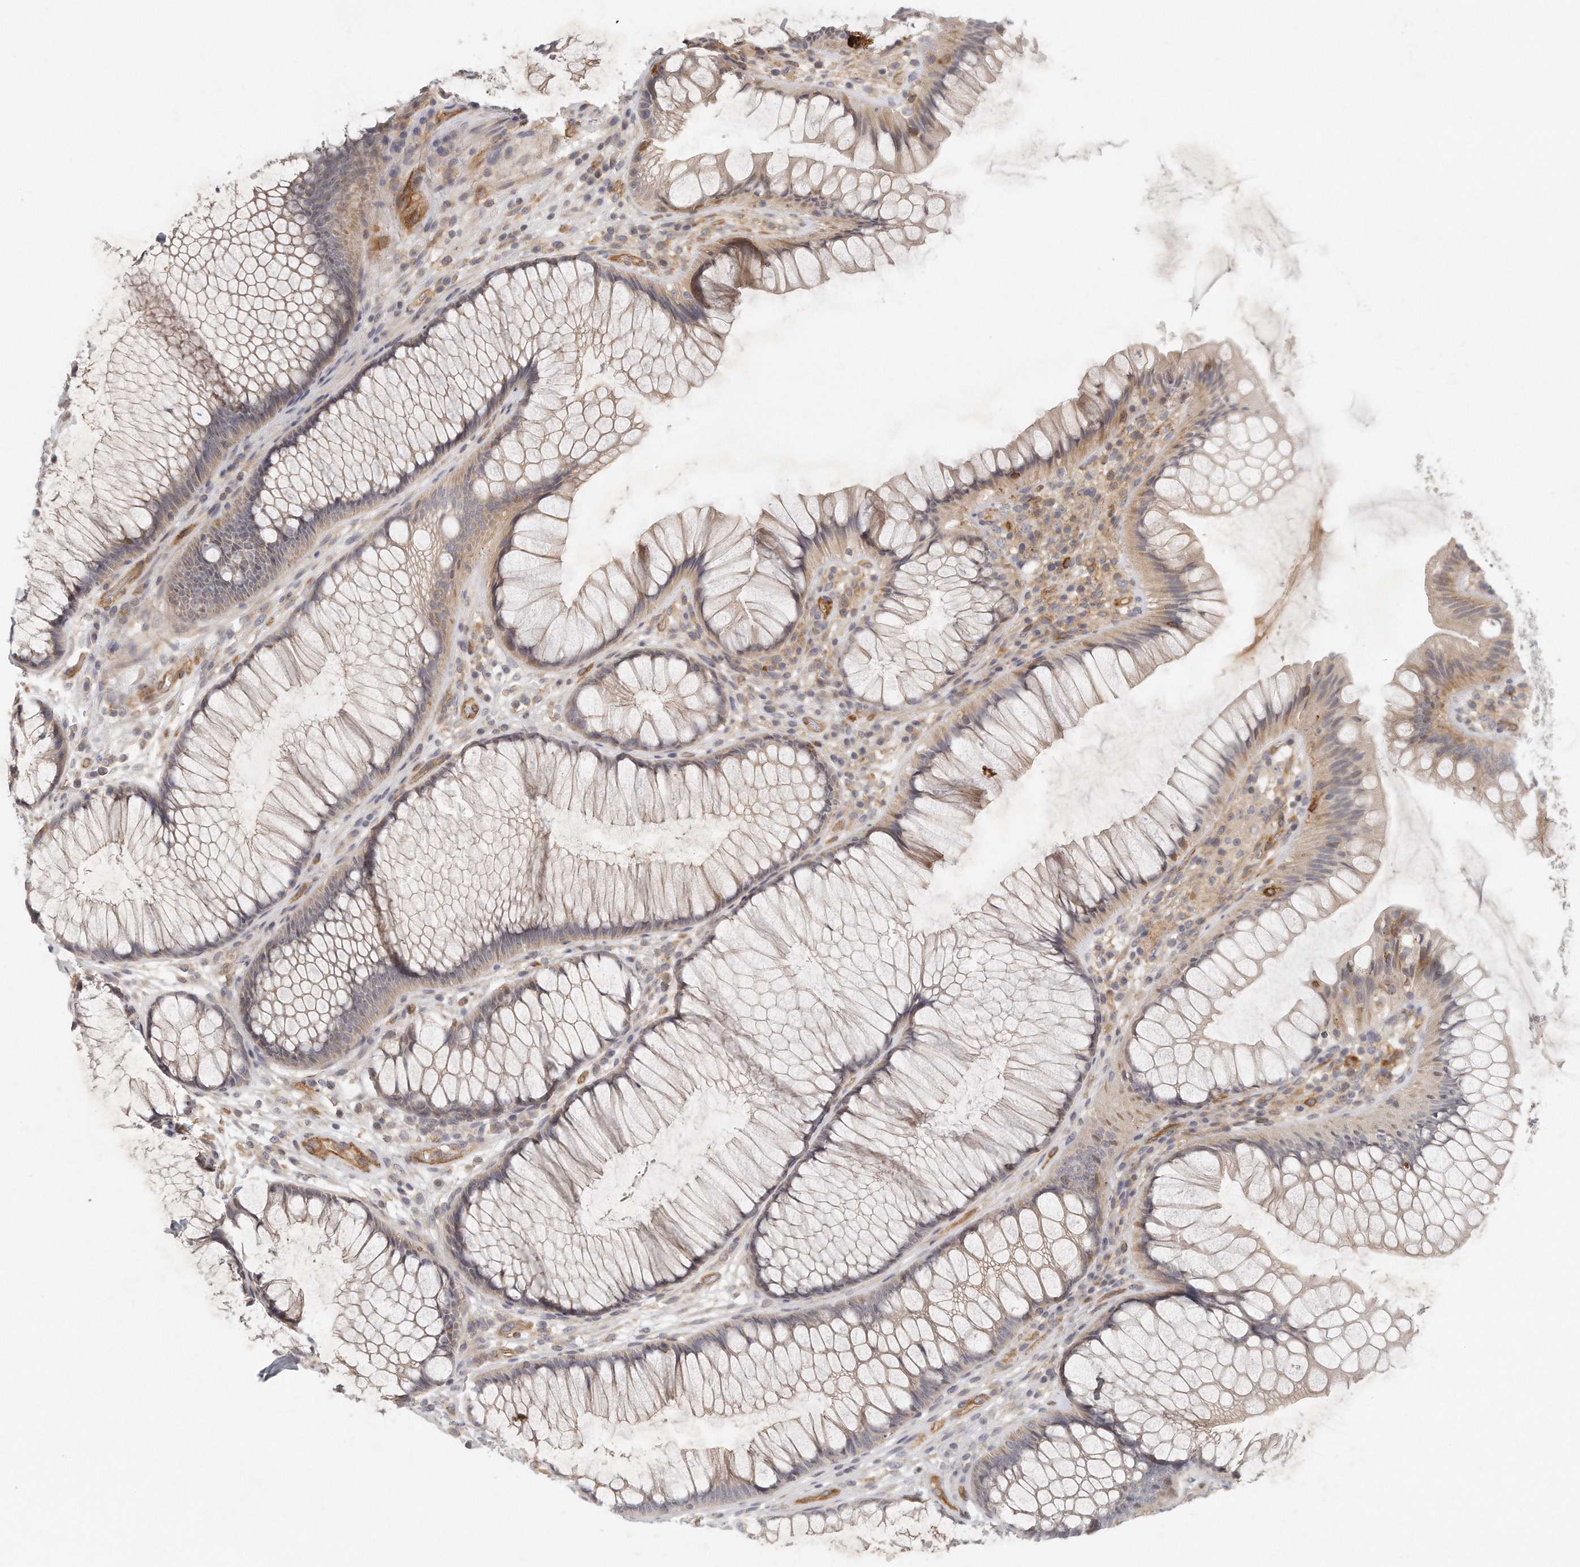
{"staining": {"intensity": "weak", "quantity": "<25%", "location": "cytoplasmic/membranous"}, "tissue": "rectum", "cell_type": "Glandular cells", "image_type": "normal", "snomed": [{"axis": "morphology", "description": "Normal tissue, NOS"}, {"axis": "topography", "description": "Rectum"}], "caption": "An immunohistochemistry image of normal rectum is shown. There is no staining in glandular cells of rectum.", "gene": "MTERF4", "patient": {"sex": "male", "age": 51}}